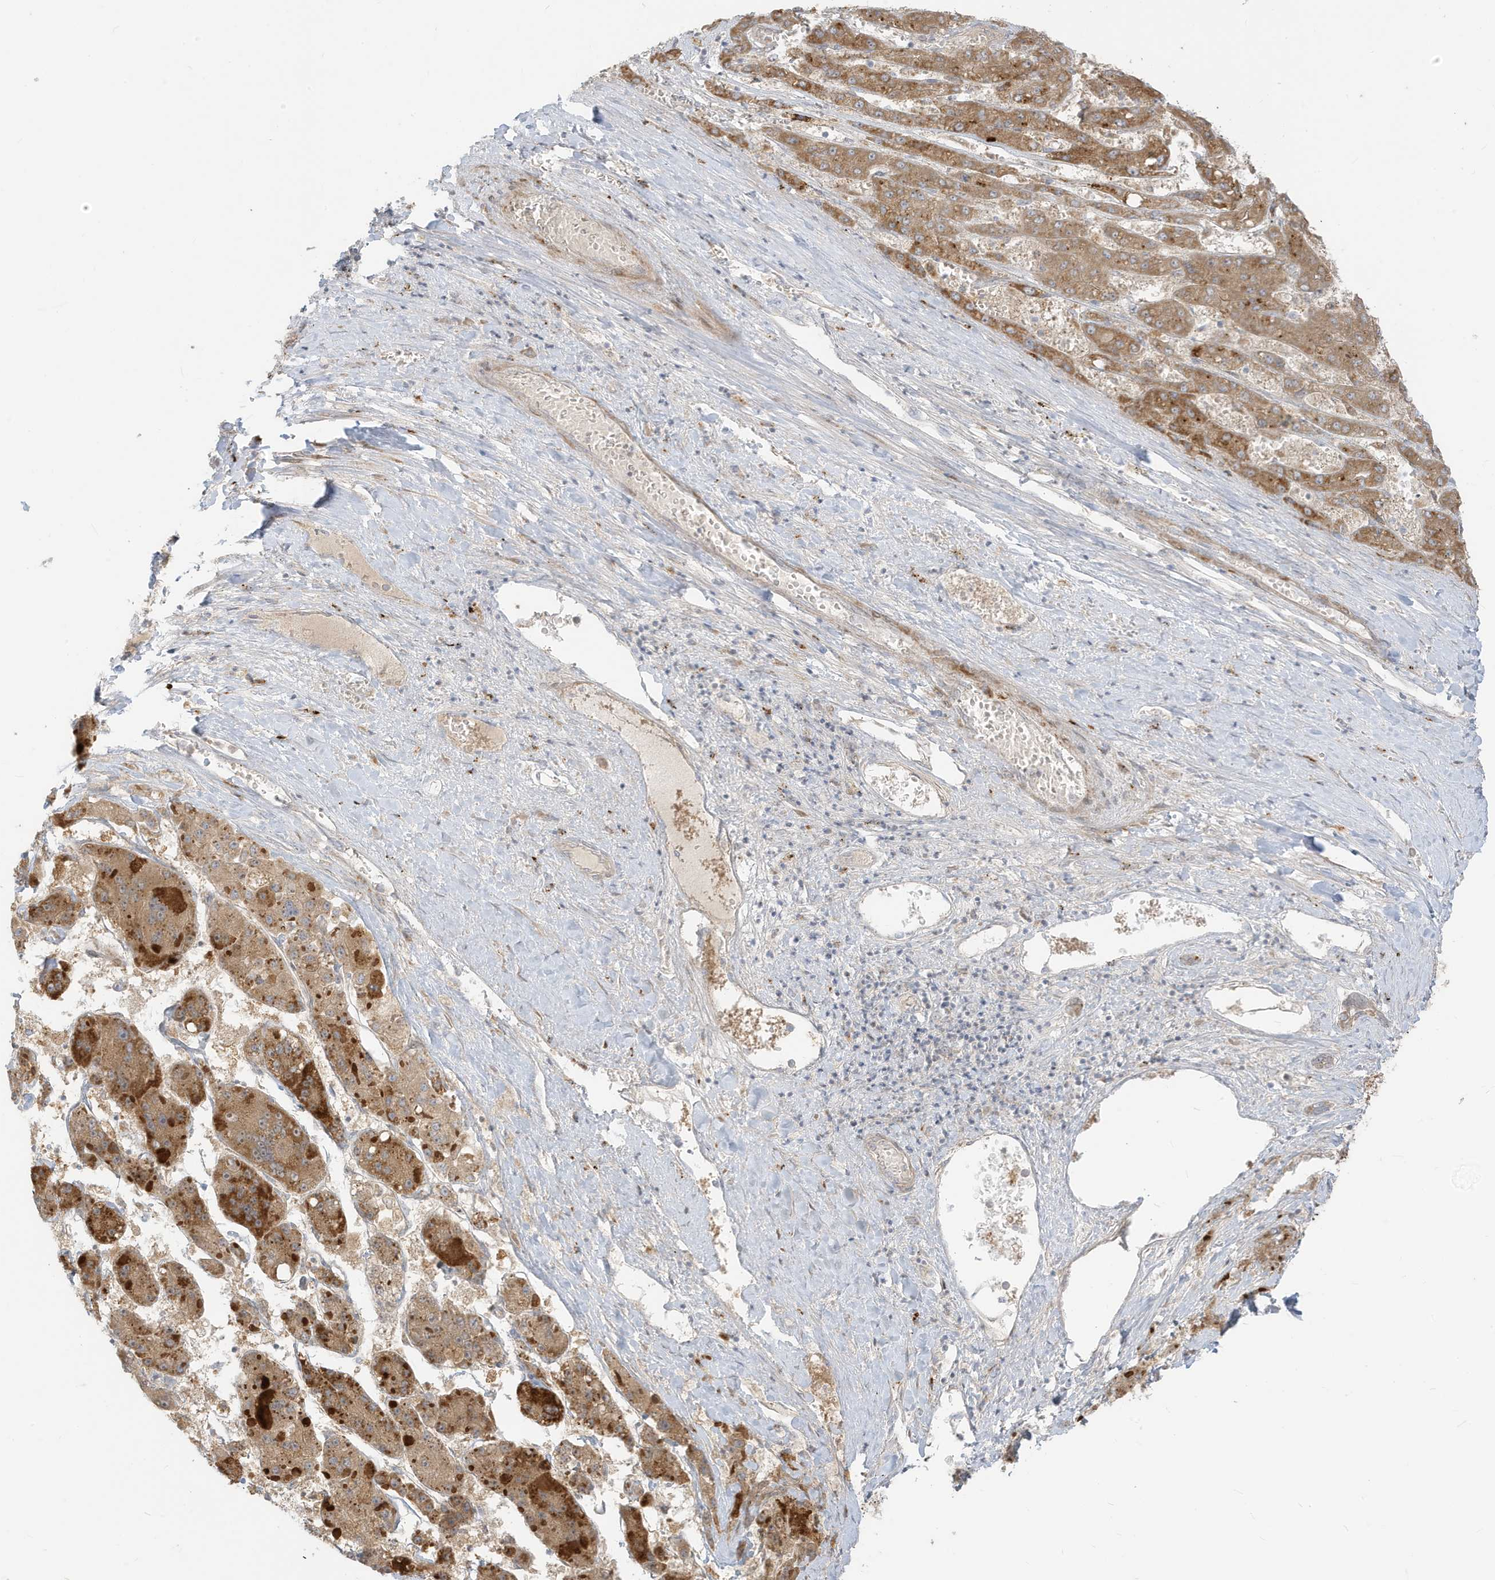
{"staining": {"intensity": "moderate", "quantity": ">75%", "location": "cytoplasmic/membranous"}, "tissue": "liver cancer", "cell_type": "Tumor cells", "image_type": "cancer", "snomed": [{"axis": "morphology", "description": "Carcinoma, Hepatocellular, NOS"}, {"axis": "topography", "description": "Liver"}], "caption": "Liver cancer (hepatocellular carcinoma) stained for a protein (brown) exhibits moderate cytoplasmic/membranous positive positivity in about >75% of tumor cells.", "gene": "MCOLN1", "patient": {"sex": "female", "age": 73}}